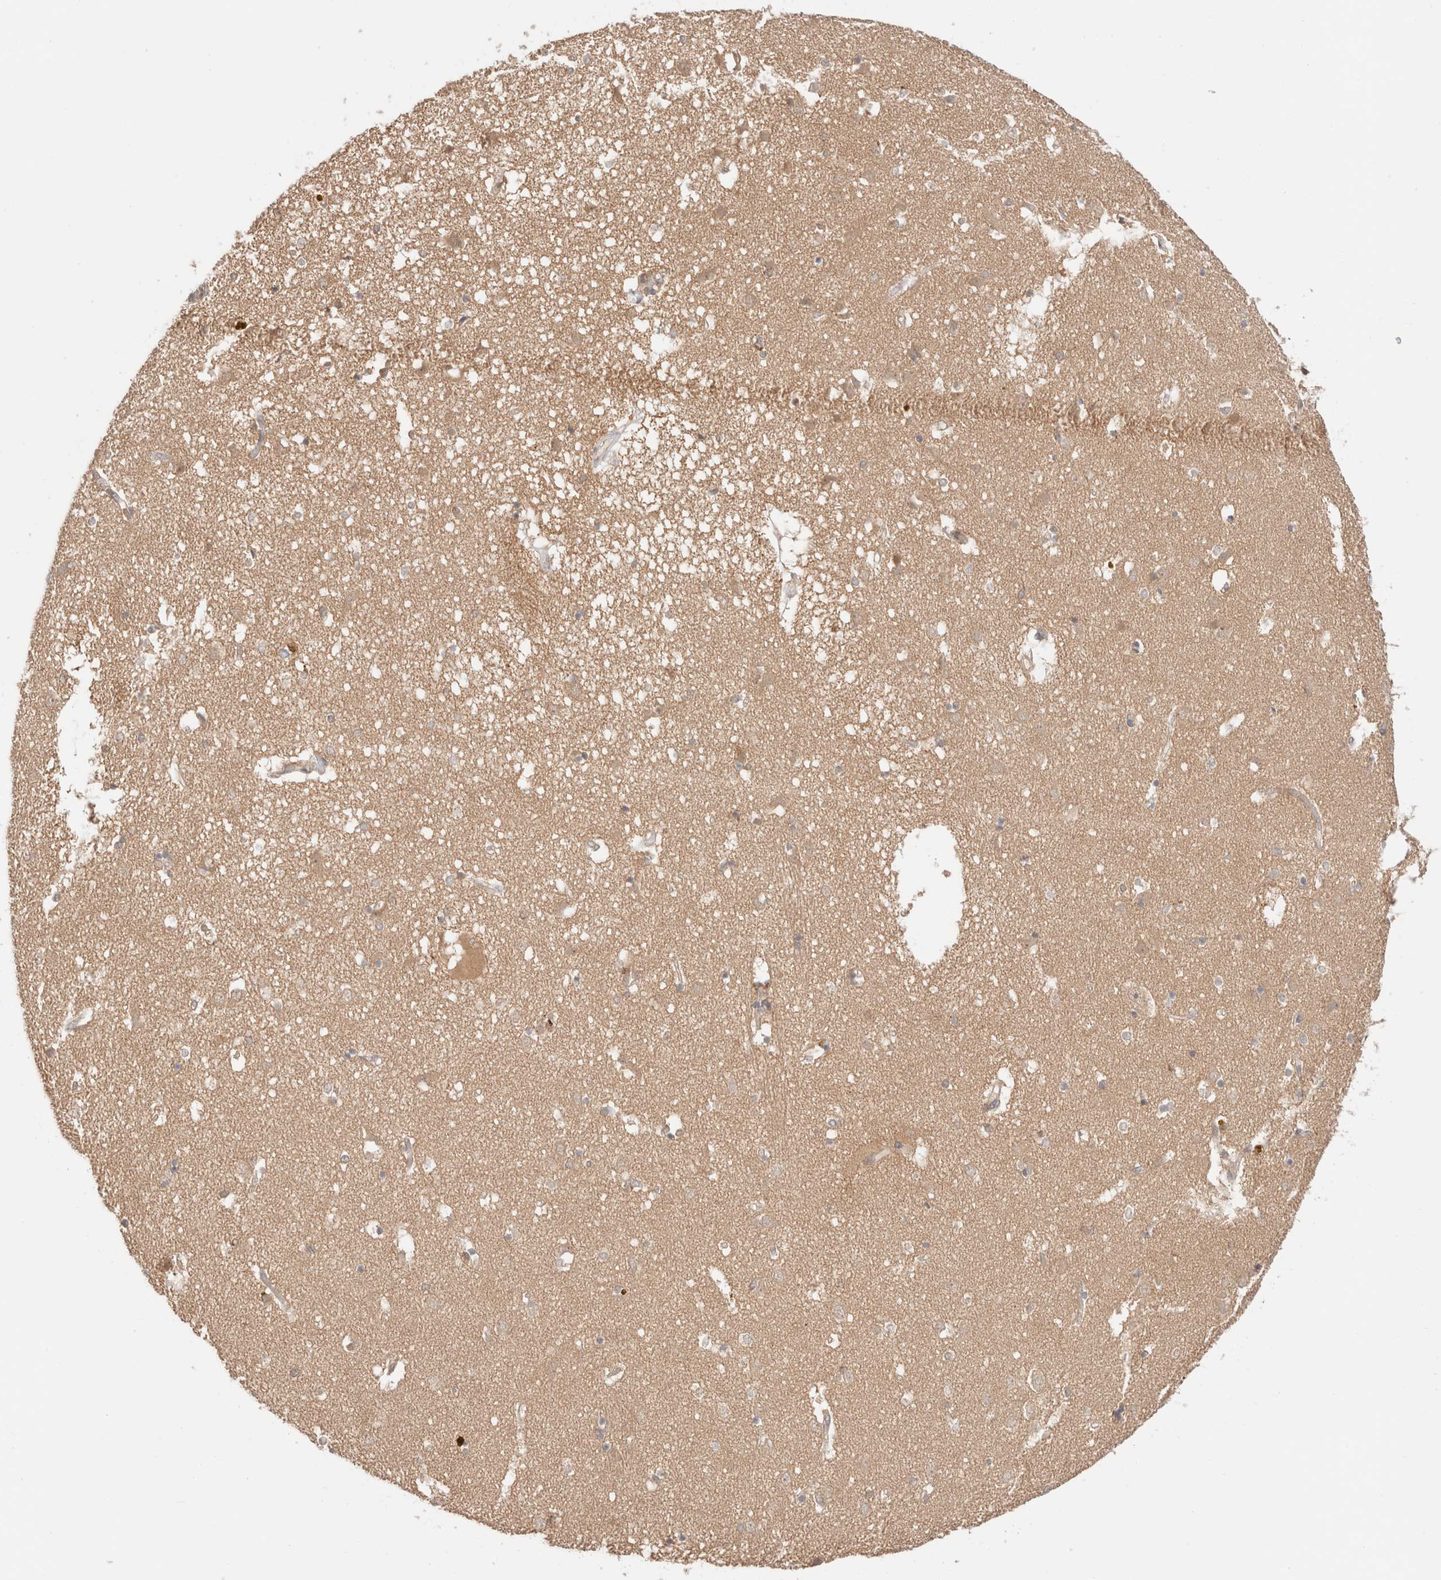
{"staining": {"intensity": "weak", "quantity": ">75%", "location": "cytoplasmic/membranous"}, "tissue": "caudate", "cell_type": "Glial cells", "image_type": "normal", "snomed": [{"axis": "morphology", "description": "Normal tissue, NOS"}, {"axis": "topography", "description": "Lateral ventricle wall"}], "caption": "Caudate stained with a brown dye shows weak cytoplasmic/membranous positive staining in about >75% of glial cells.", "gene": "XKR4", "patient": {"sex": "male", "age": 70}}